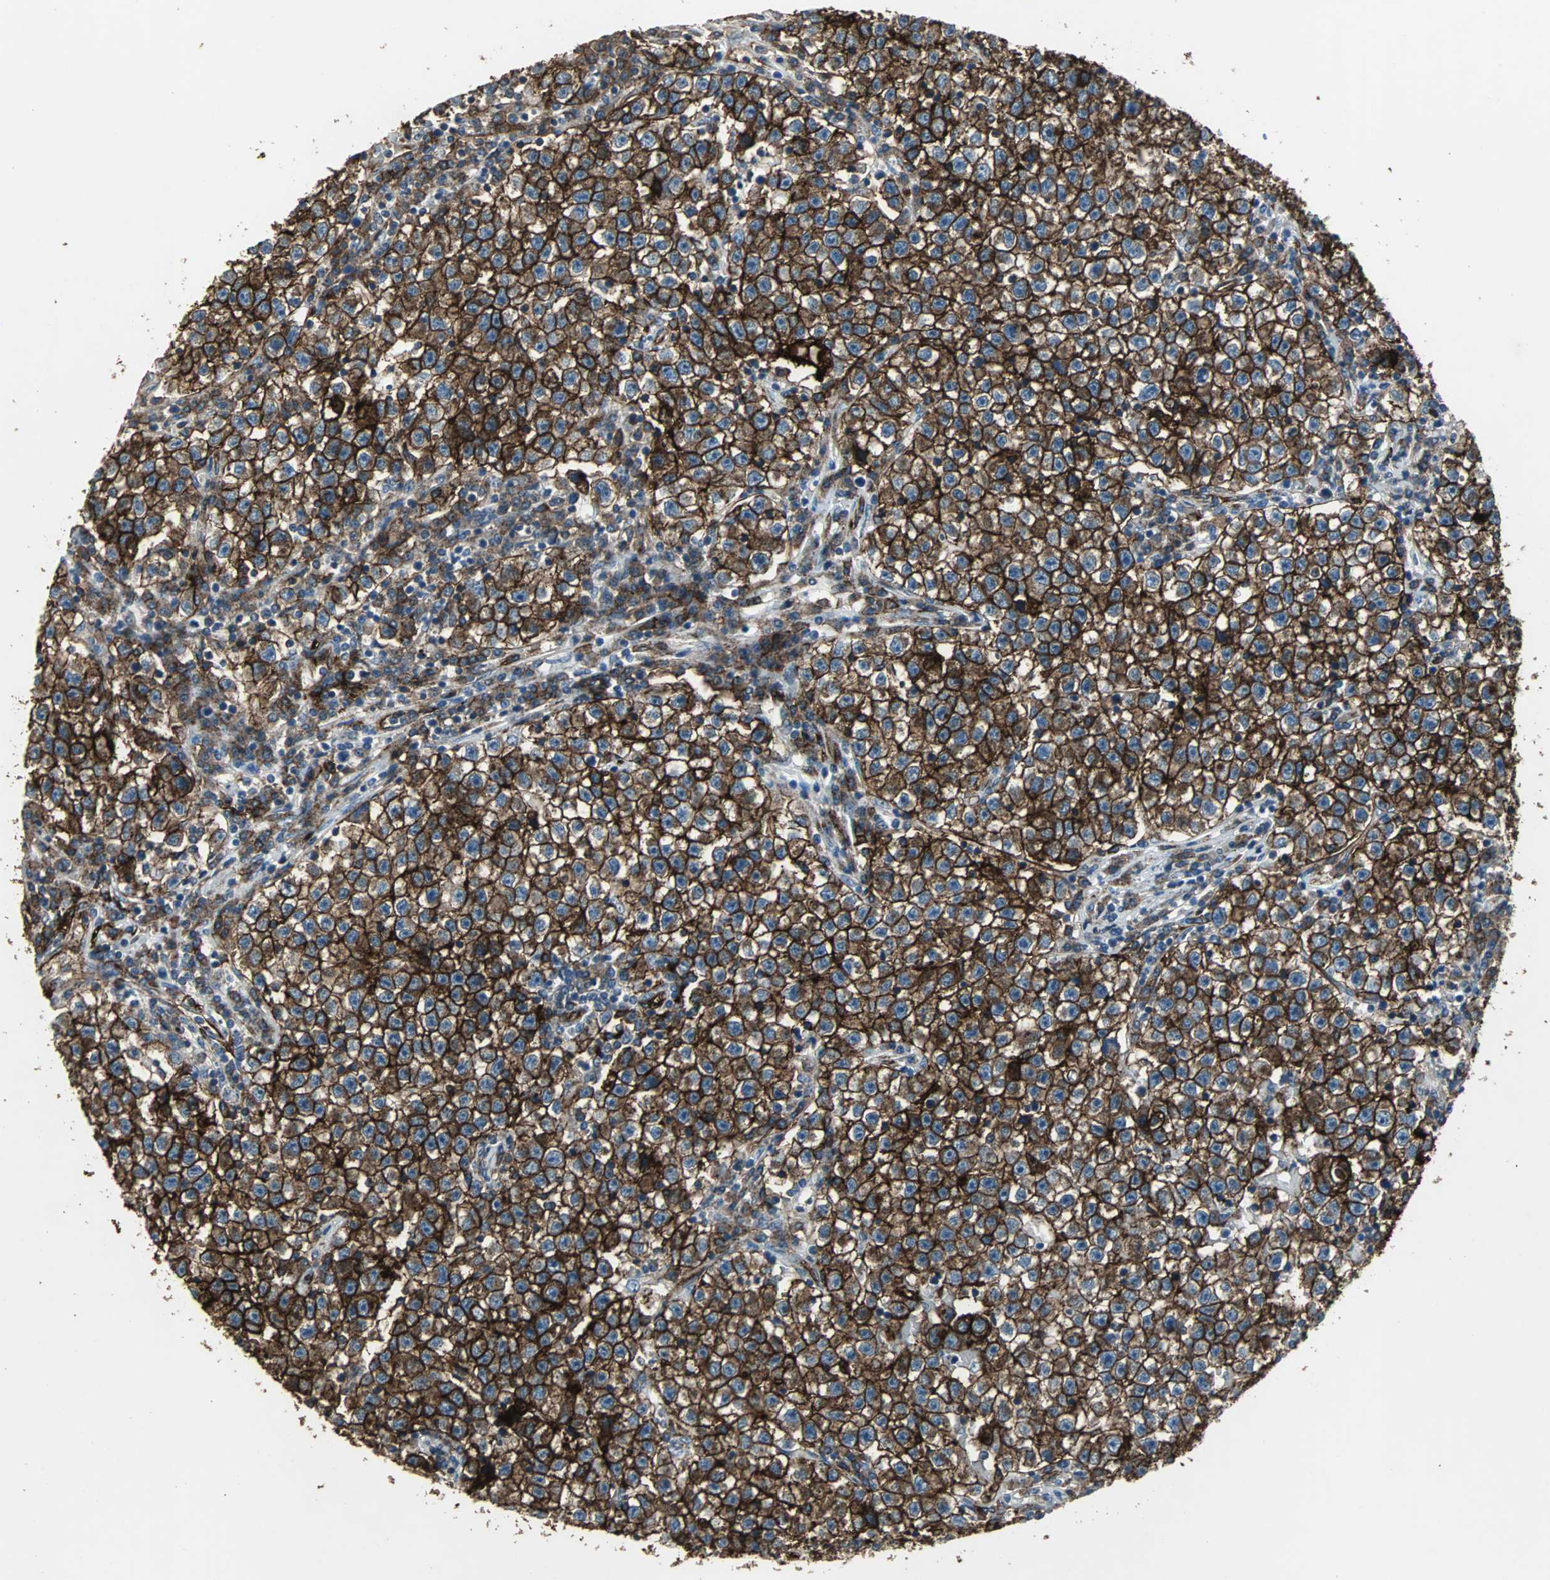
{"staining": {"intensity": "strong", "quantity": ">75%", "location": "cytoplasmic/membranous"}, "tissue": "testis cancer", "cell_type": "Tumor cells", "image_type": "cancer", "snomed": [{"axis": "morphology", "description": "Seminoma, NOS"}, {"axis": "topography", "description": "Testis"}], "caption": "A brown stain shows strong cytoplasmic/membranous expression of a protein in human testis seminoma tumor cells.", "gene": "F11R", "patient": {"sex": "male", "age": 22}}